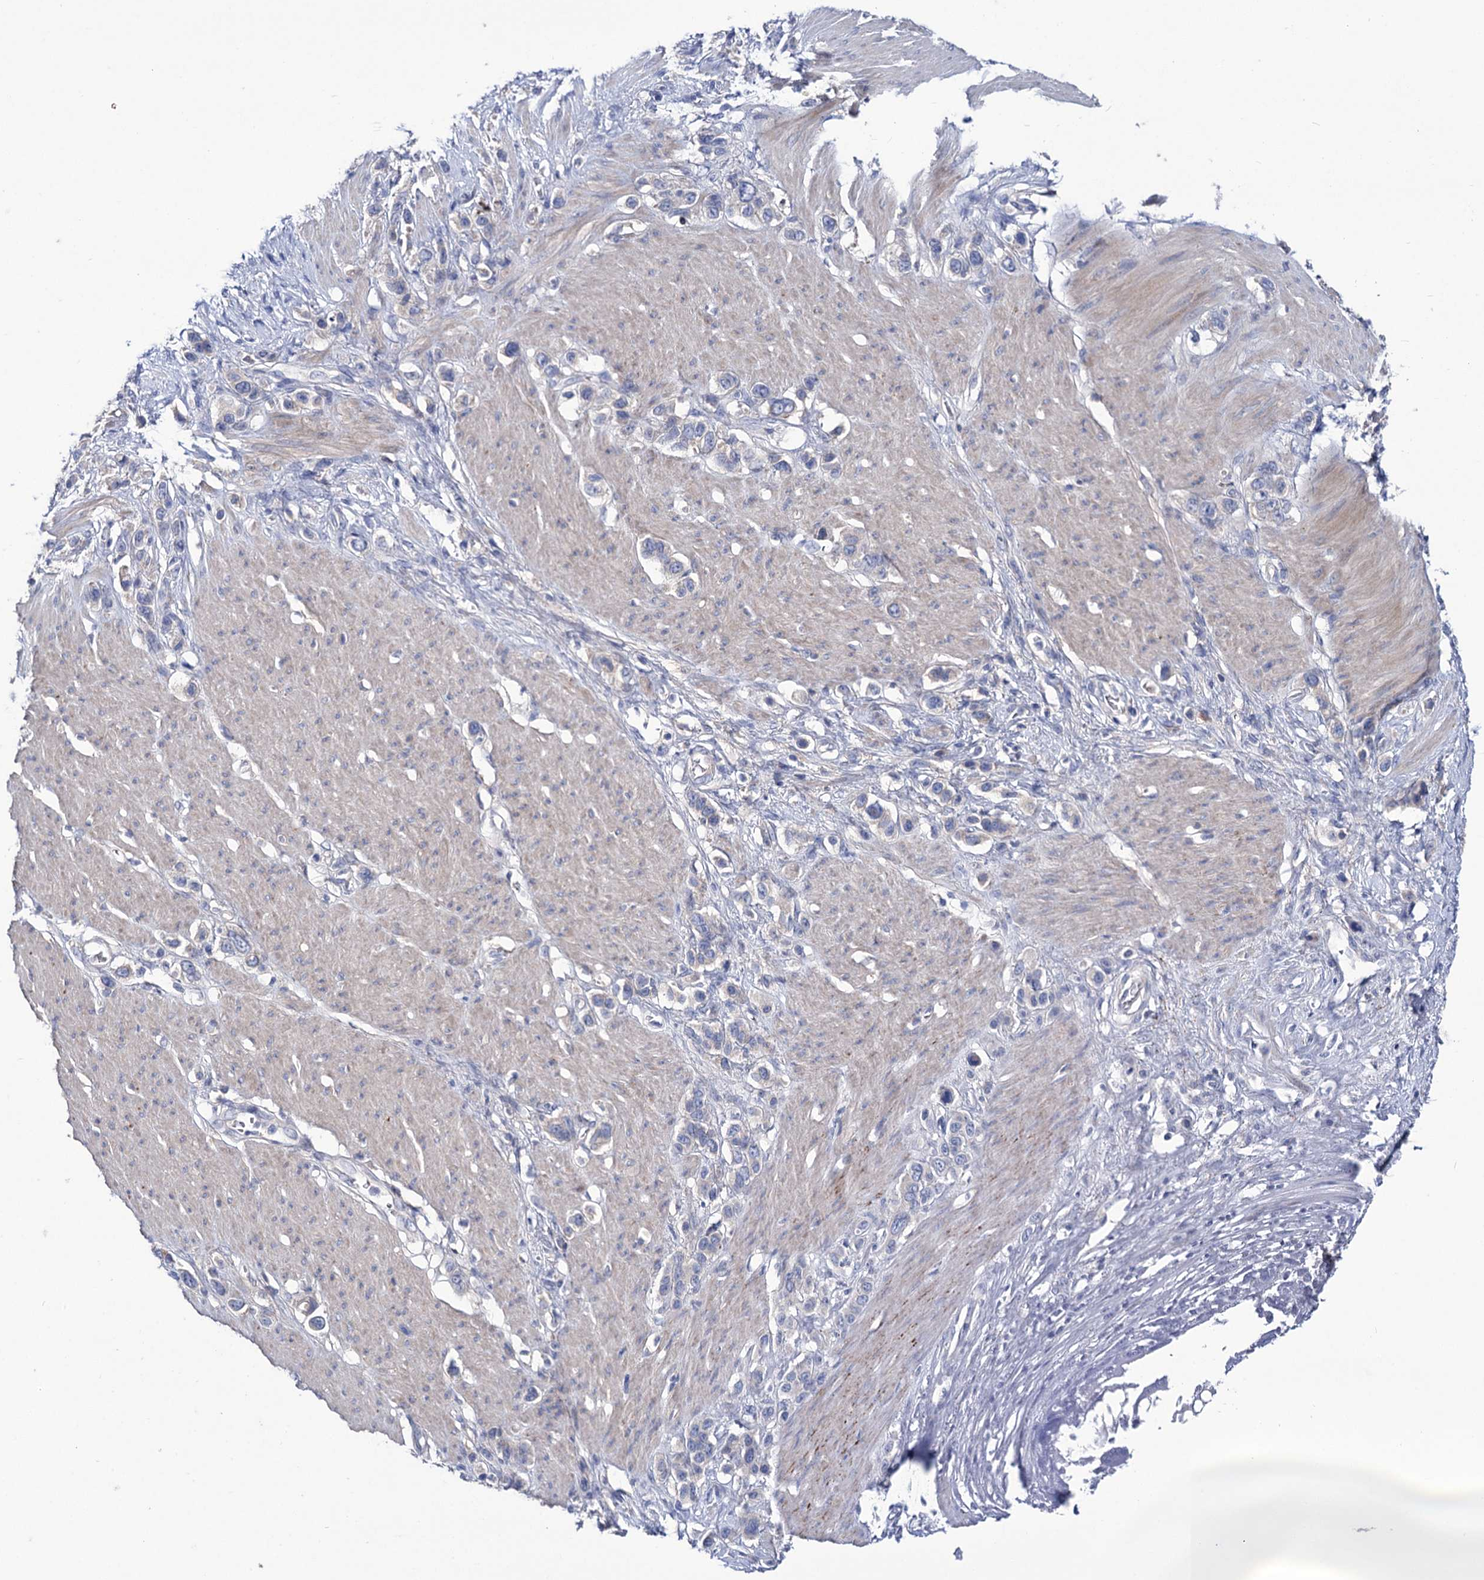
{"staining": {"intensity": "negative", "quantity": "none", "location": "none"}, "tissue": "stomach cancer", "cell_type": "Tumor cells", "image_type": "cancer", "snomed": [{"axis": "morphology", "description": "Adenocarcinoma, NOS"}, {"axis": "morphology", "description": "Adenocarcinoma, High grade"}, {"axis": "topography", "description": "Stomach, upper"}, {"axis": "topography", "description": "Stomach, lower"}], "caption": "Immunohistochemistry (IHC) micrograph of neoplastic tissue: adenocarcinoma (stomach) stained with DAB displays no significant protein staining in tumor cells. (Immunohistochemistry, brightfield microscopy, high magnification).", "gene": "PPP1R32", "patient": {"sex": "female", "age": 65}}